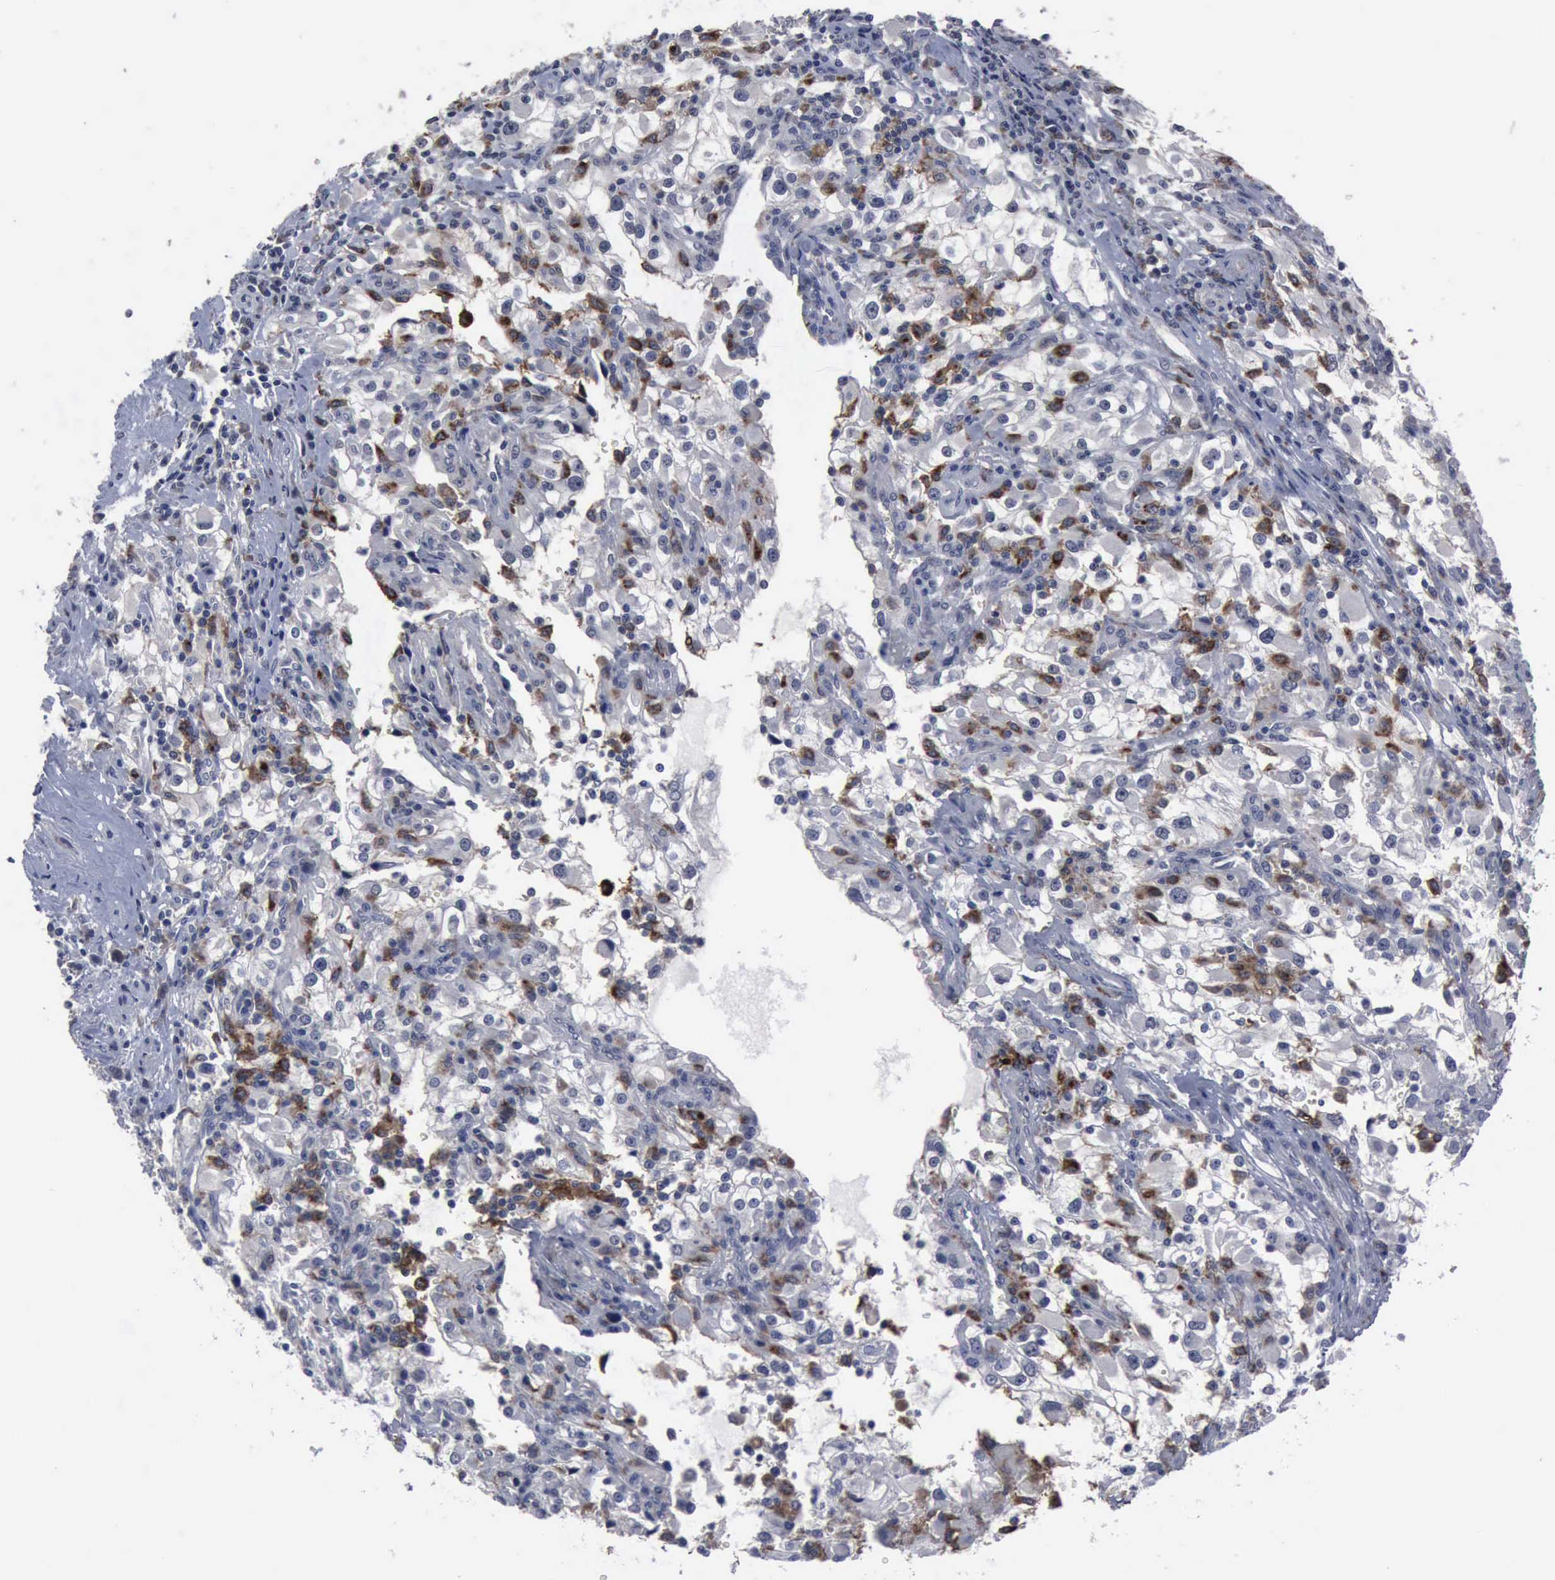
{"staining": {"intensity": "moderate", "quantity": "<25%", "location": "cytoplasmic/membranous"}, "tissue": "renal cancer", "cell_type": "Tumor cells", "image_type": "cancer", "snomed": [{"axis": "morphology", "description": "Adenocarcinoma, NOS"}, {"axis": "topography", "description": "Kidney"}], "caption": "Protein staining demonstrates moderate cytoplasmic/membranous positivity in about <25% of tumor cells in renal cancer.", "gene": "MYO18B", "patient": {"sex": "female", "age": 52}}